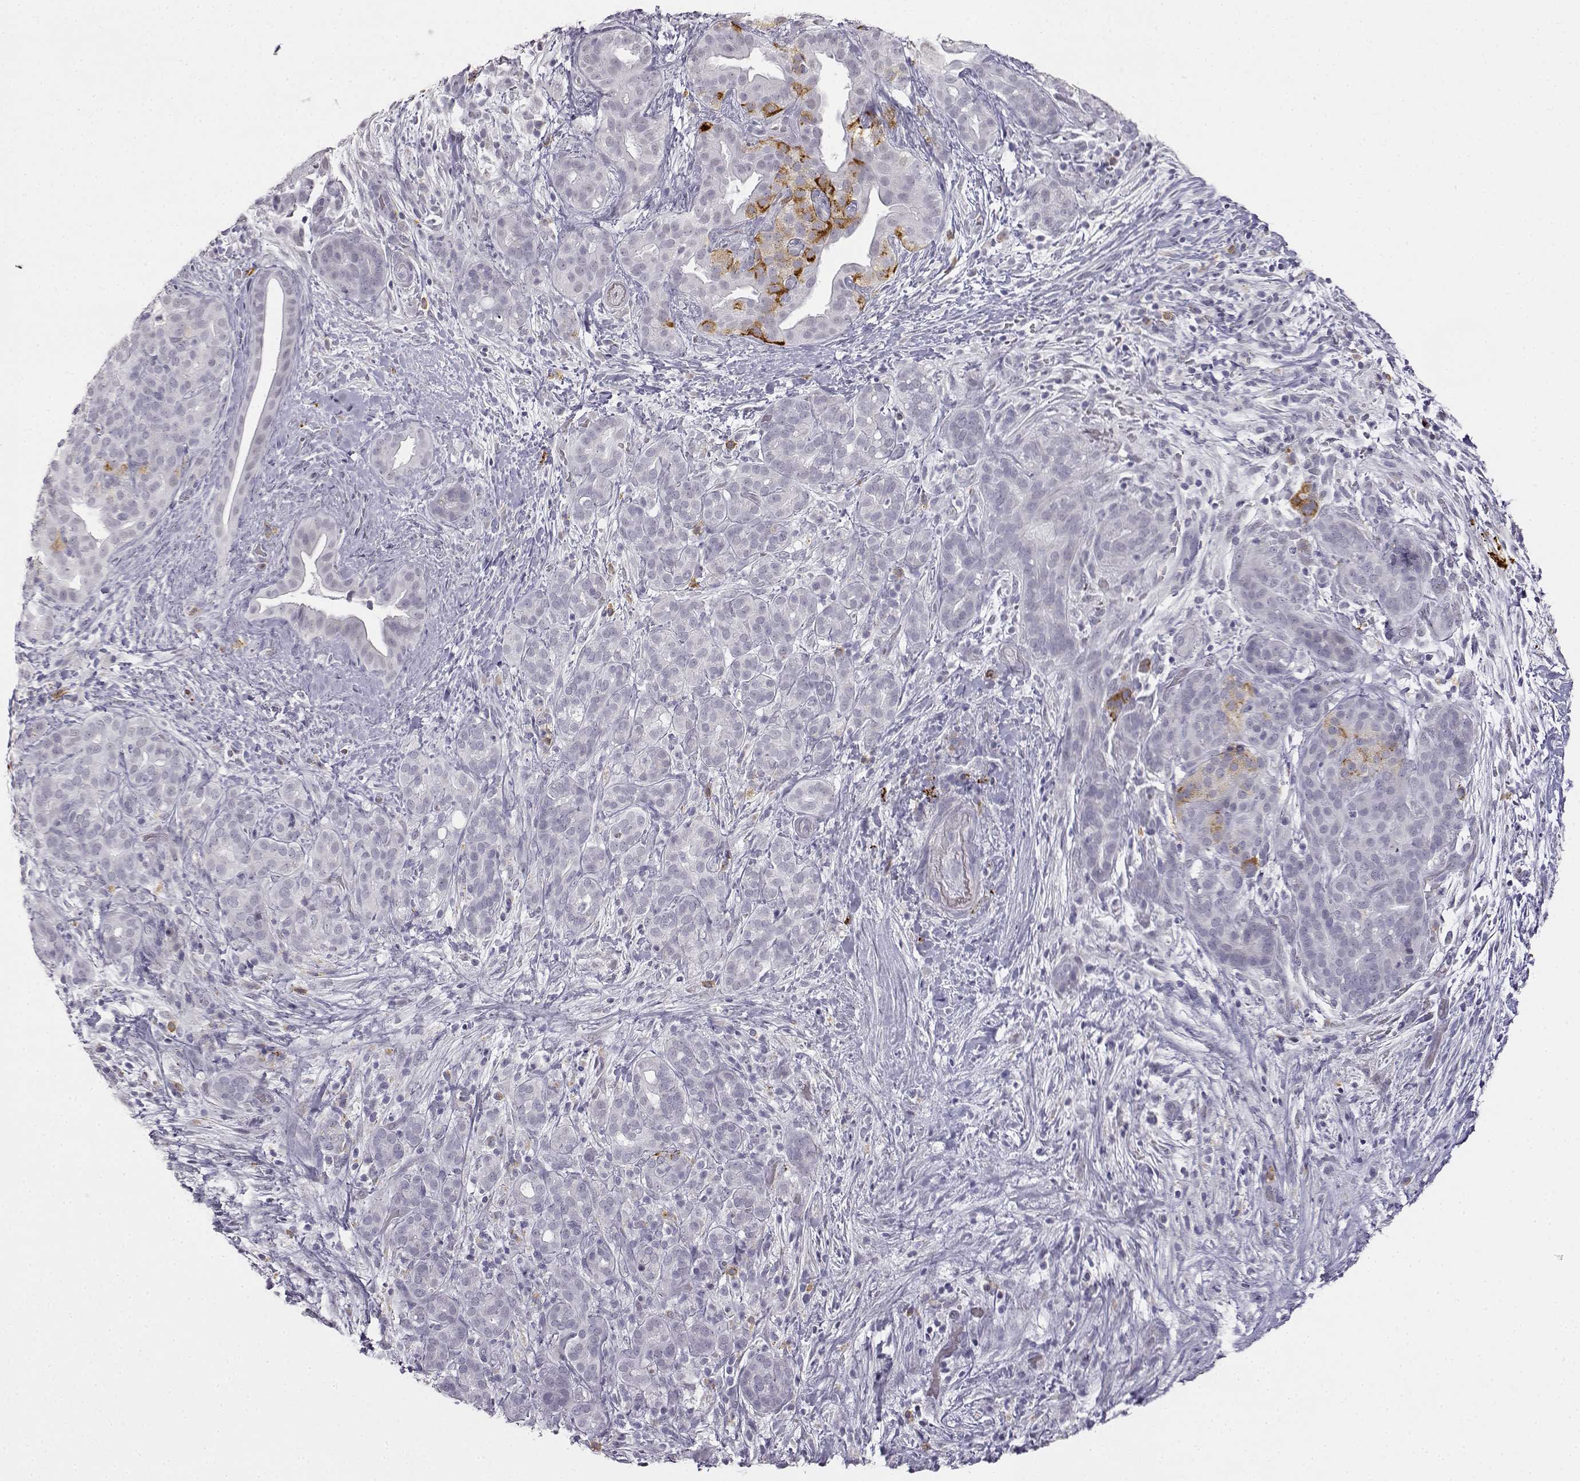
{"staining": {"intensity": "negative", "quantity": "none", "location": "none"}, "tissue": "pancreatic cancer", "cell_type": "Tumor cells", "image_type": "cancer", "snomed": [{"axis": "morphology", "description": "Adenocarcinoma, NOS"}, {"axis": "topography", "description": "Pancreas"}], "caption": "The image exhibits no staining of tumor cells in adenocarcinoma (pancreatic).", "gene": "VGF", "patient": {"sex": "male", "age": 44}}